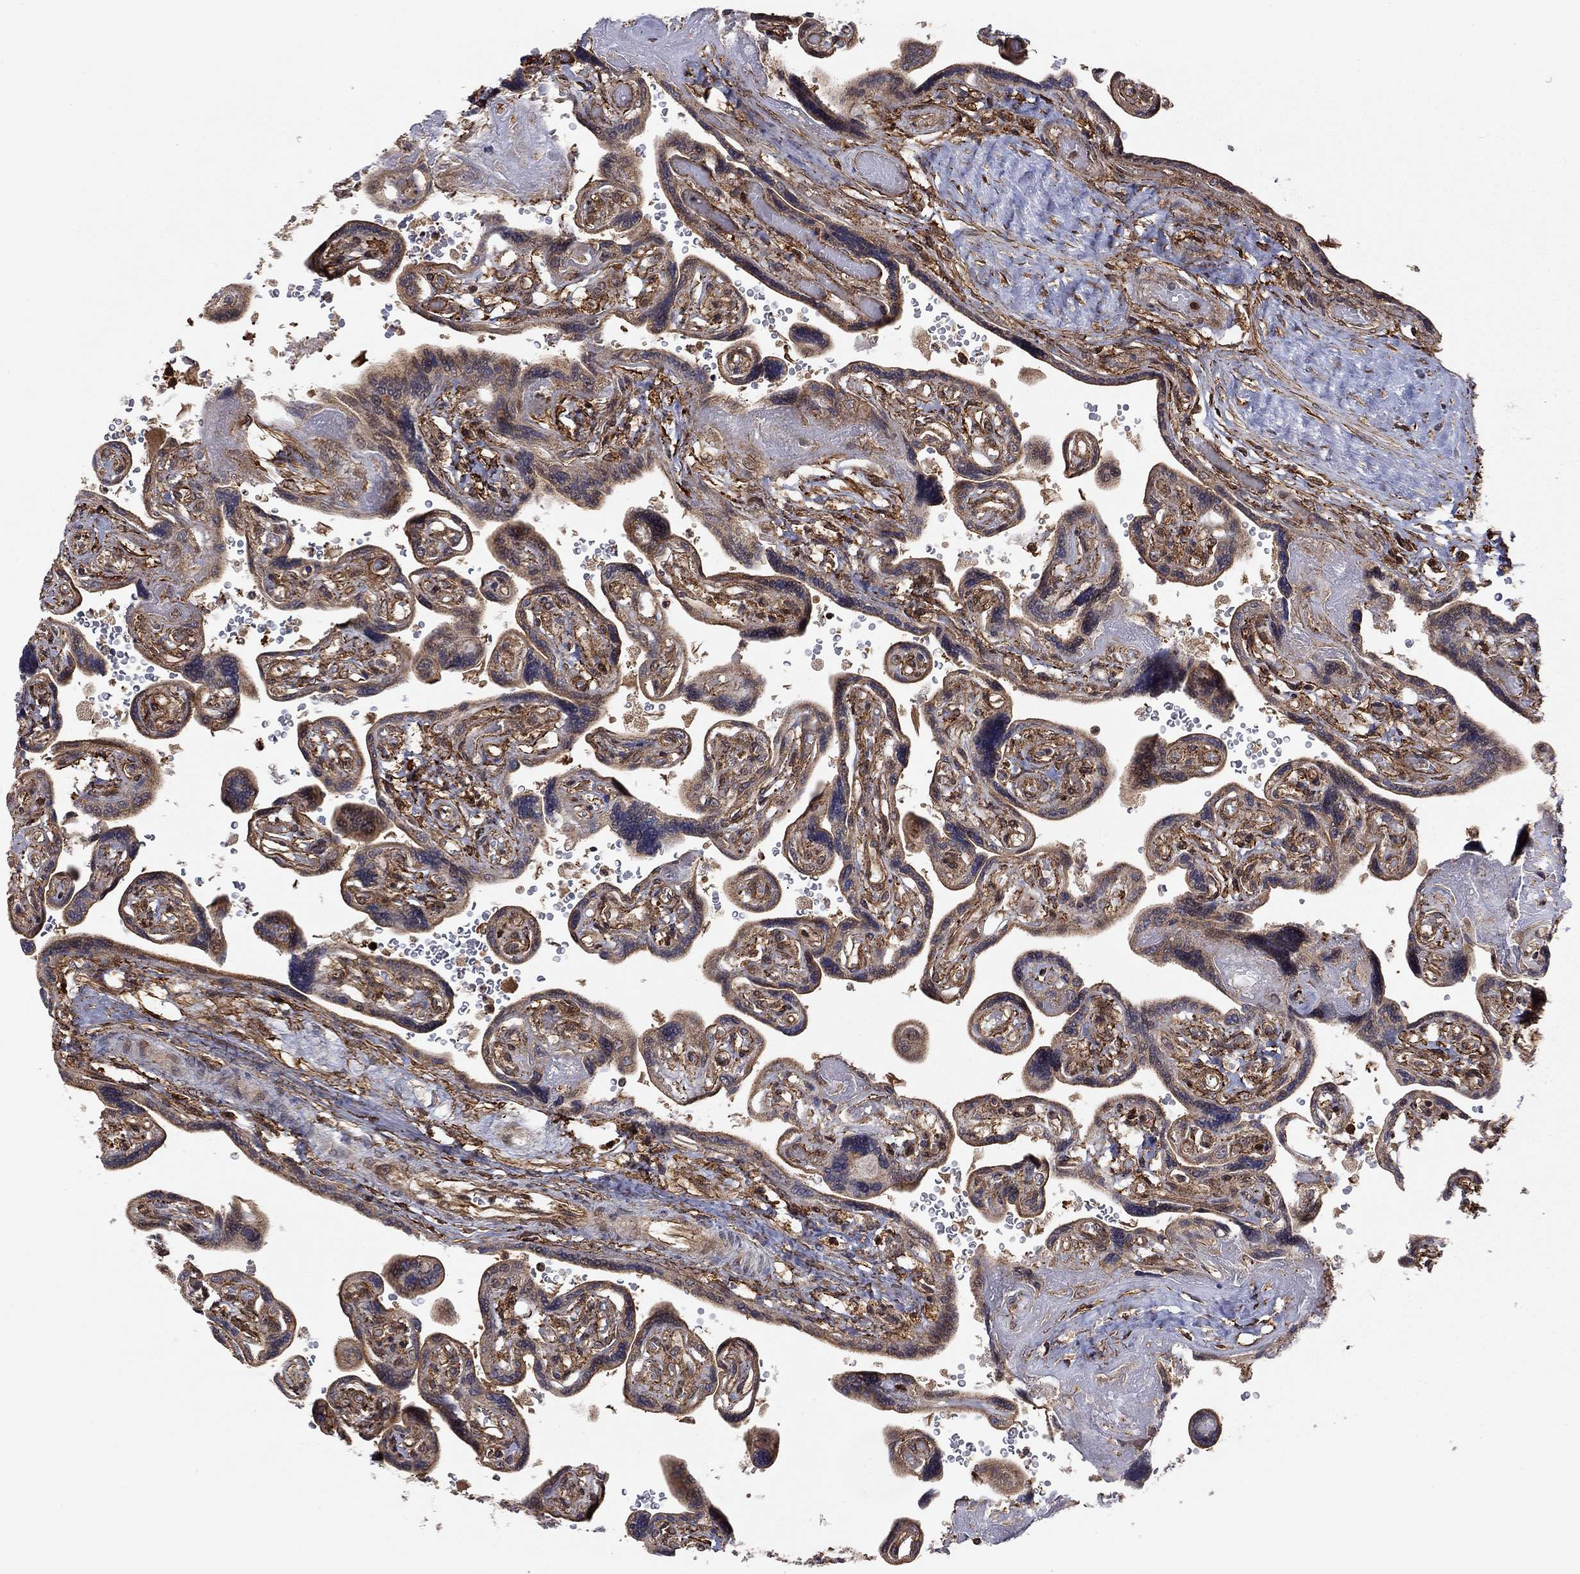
{"staining": {"intensity": "moderate", "quantity": "25%-75%", "location": "cytoplasmic/membranous"}, "tissue": "placenta", "cell_type": "Decidual cells", "image_type": "normal", "snomed": [{"axis": "morphology", "description": "Normal tissue, NOS"}, {"axis": "topography", "description": "Placenta"}], "caption": "Placenta was stained to show a protein in brown. There is medium levels of moderate cytoplasmic/membranous expression in approximately 25%-75% of decidual cells.", "gene": "TDP1", "patient": {"sex": "female", "age": 32}}